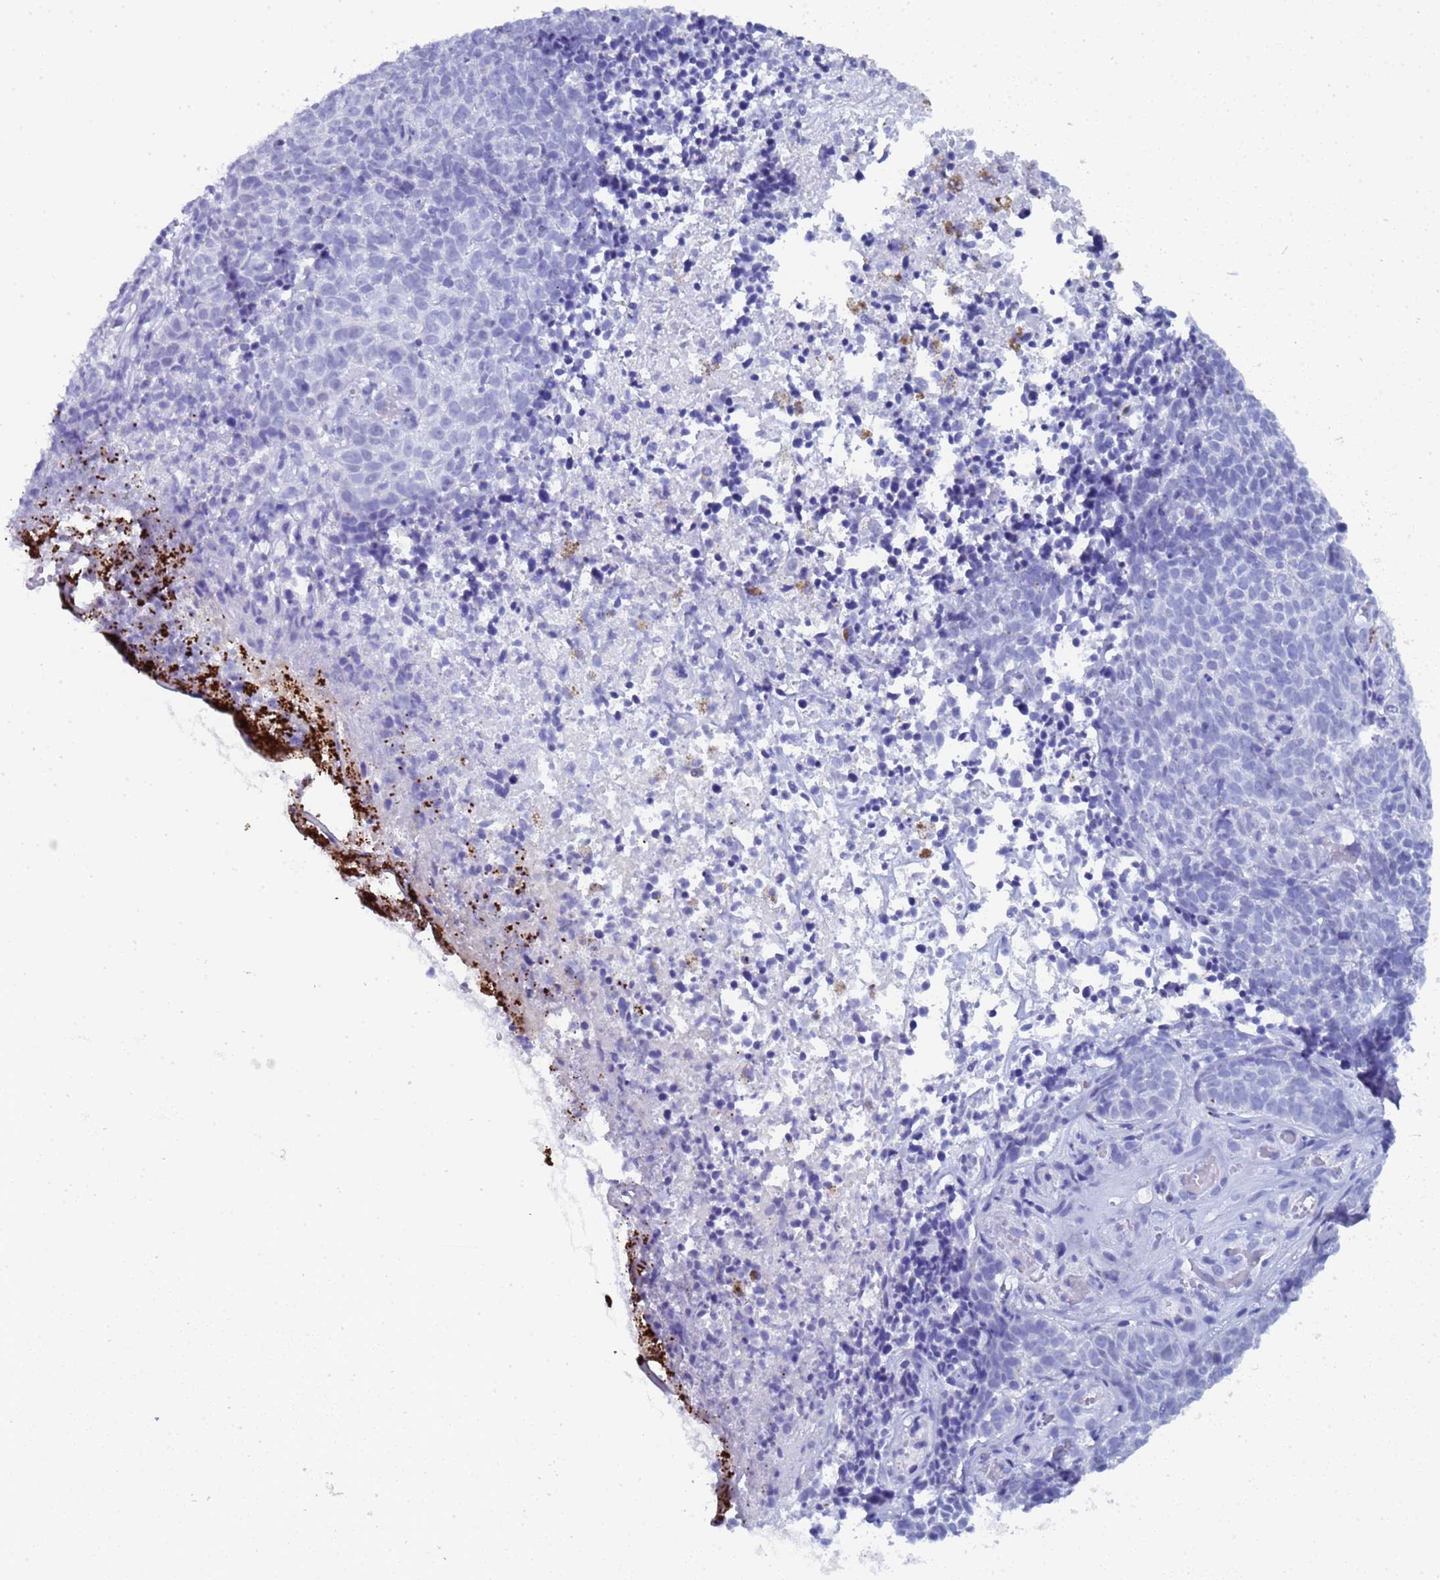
{"staining": {"intensity": "negative", "quantity": "none", "location": "none"}, "tissue": "skin cancer", "cell_type": "Tumor cells", "image_type": "cancer", "snomed": [{"axis": "morphology", "description": "Basal cell carcinoma"}, {"axis": "topography", "description": "Skin"}], "caption": "Tumor cells show no significant protein expression in skin basal cell carcinoma.", "gene": "CTRC", "patient": {"sex": "female", "age": 84}}